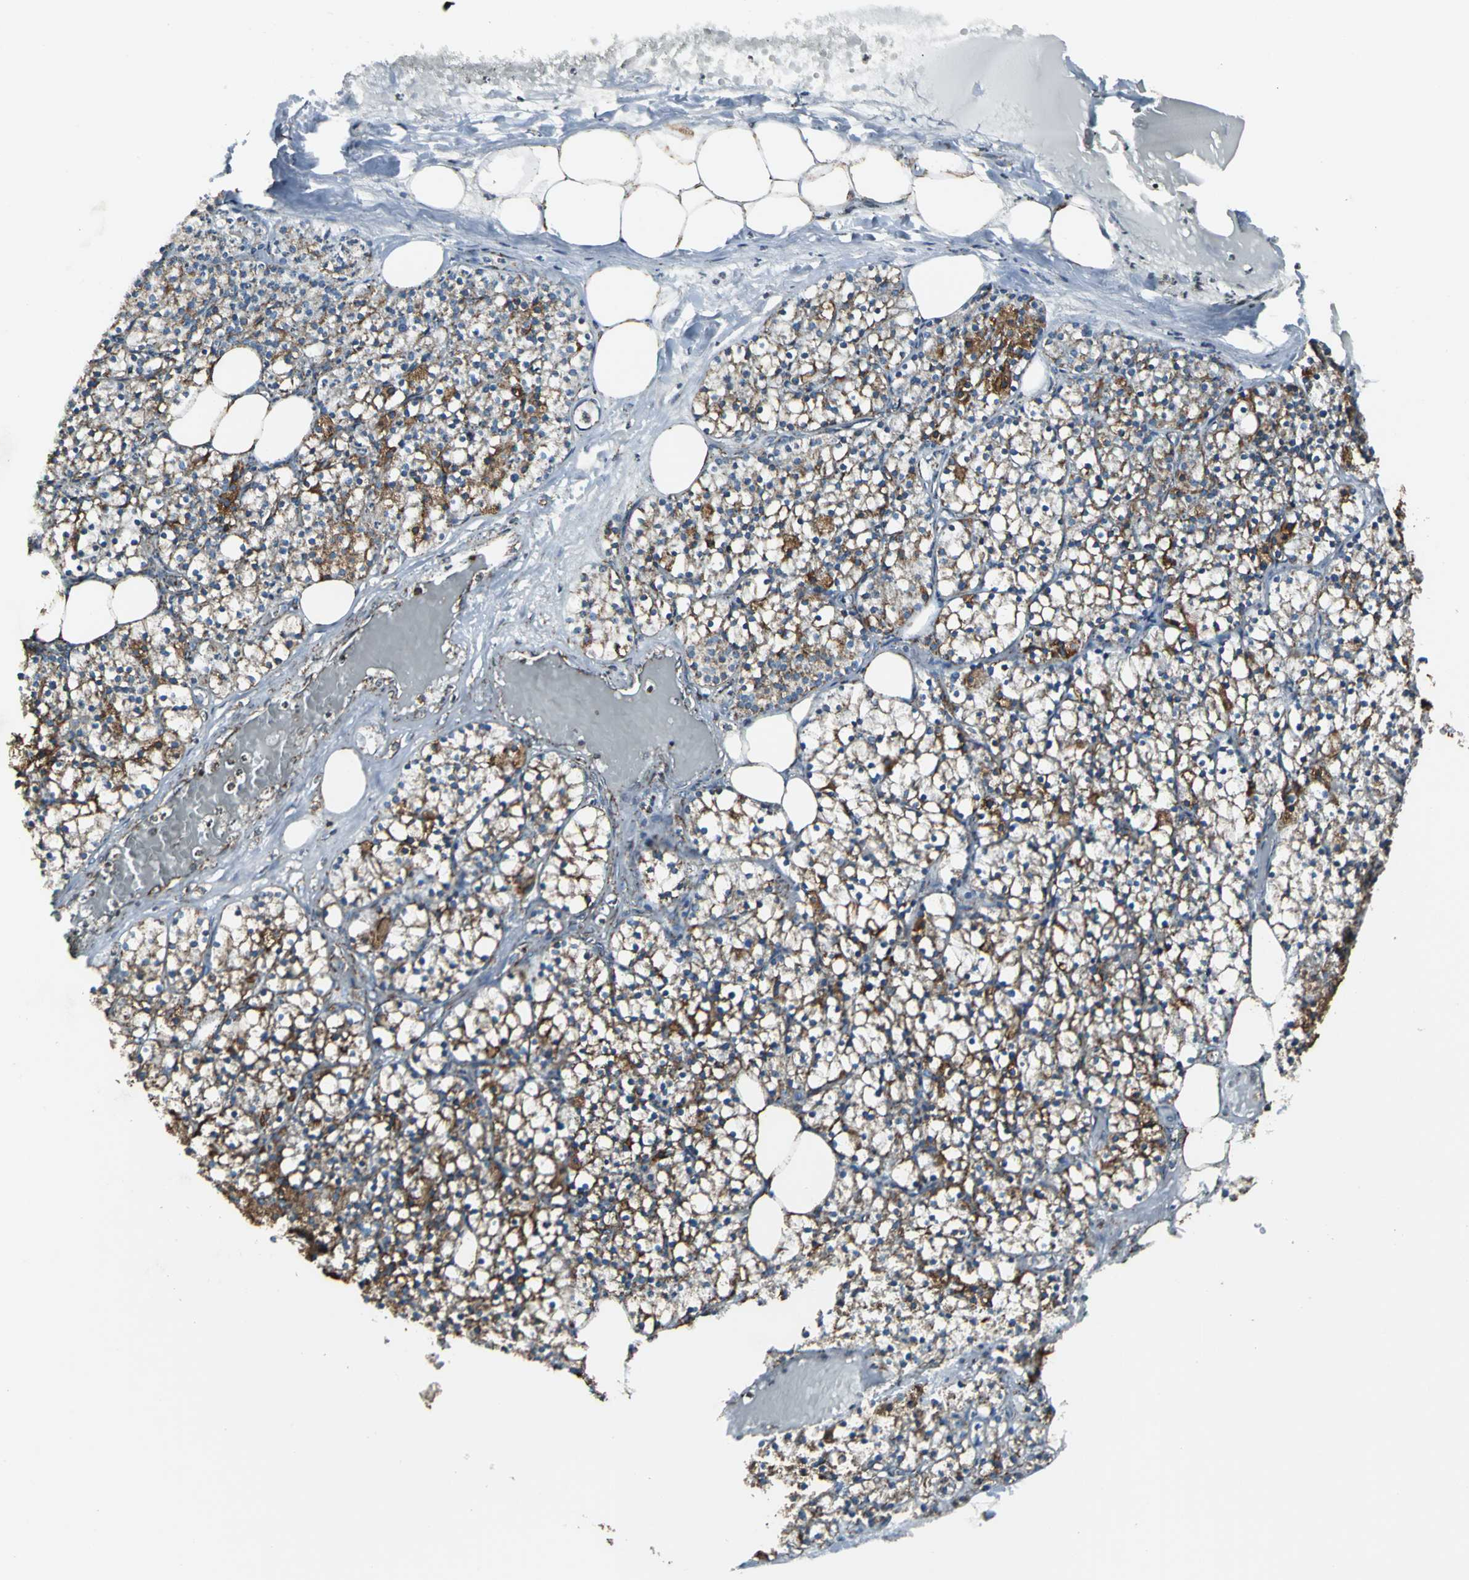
{"staining": {"intensity": "moderate", "quantity": ">75%", "location": "cytoplasmic/membranous"}, "tissue": "parathyroid gland", "cell_type": "Glandular cells", "image_type": "normal", "snomed": [{"axis": "morphology", "description": "Normal tissue, NOS"}, {"axis": "topography", "description": "Parathyroid gland"}], "caption": "Parathyroid gland stained with immunohistochemistry (IHC) shows moderate cytoplasmic/membranous positivity in approximately >75% of glandular cells.", "gene": "ECH1", "patient": {"sex": "female", "age": 63}}